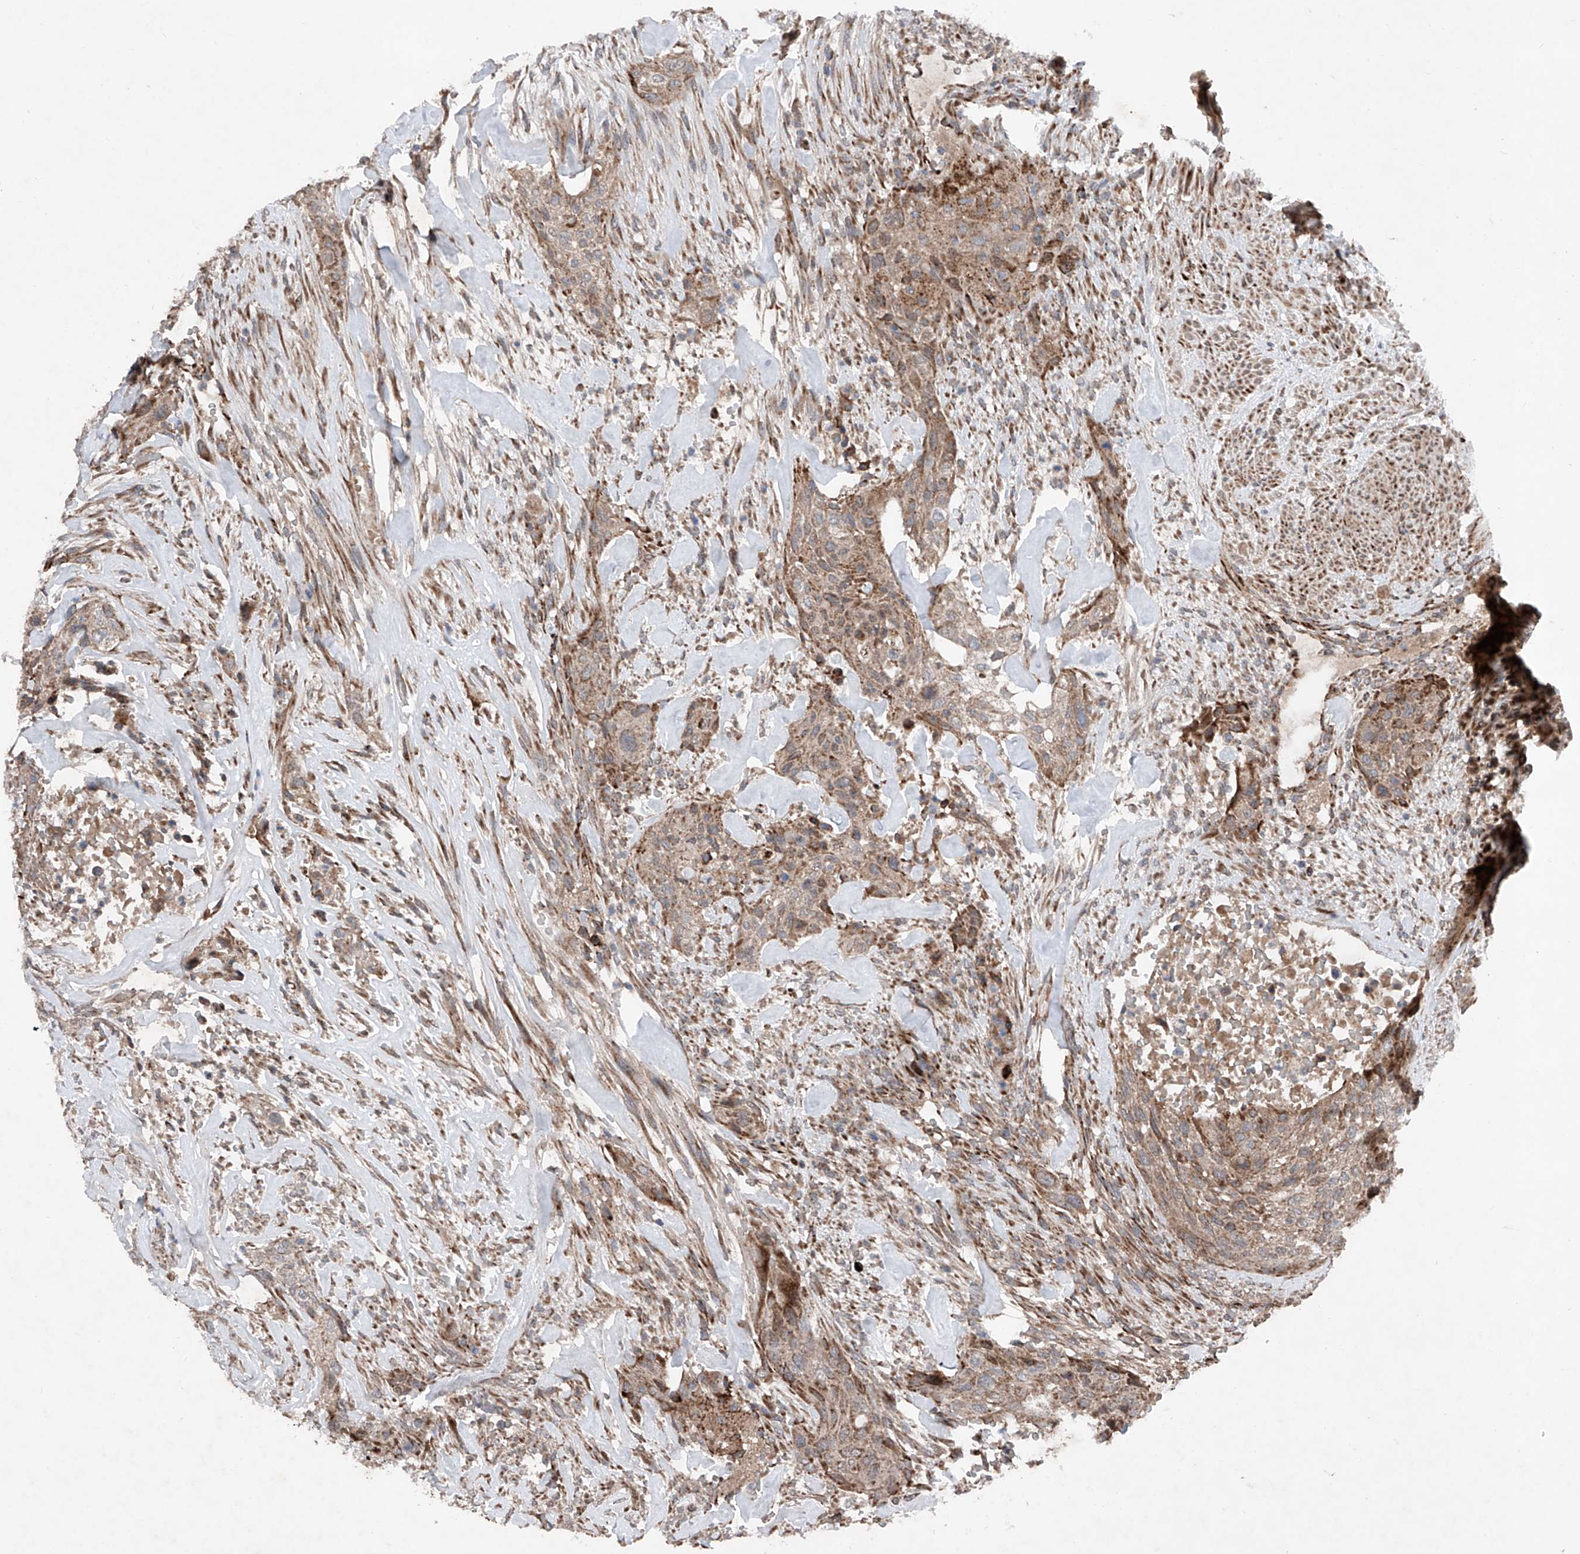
{"staining": {"intensity": "moderate", "quantity": ">75%", "location": "cytoplasmic/membranous"}, "tissue": "urothelial cancer", "cell_type": "Tumor cells", "image_type": "cancer", "snomed": [{"axis": "morphology", "description": "Urothelial carcinoma, High grade"}, {"axis": "topography", "description": "Urinary bladder"}], "caption": "Immunohistochemical staining of urothelial carcinoma (high-grade) displays medium levels of moderate cytoplasmic/membranous protein positivity in about >75% of tumor cells.", "gene": "DAD1", "patient": {"sex": "male", "age": 35}}